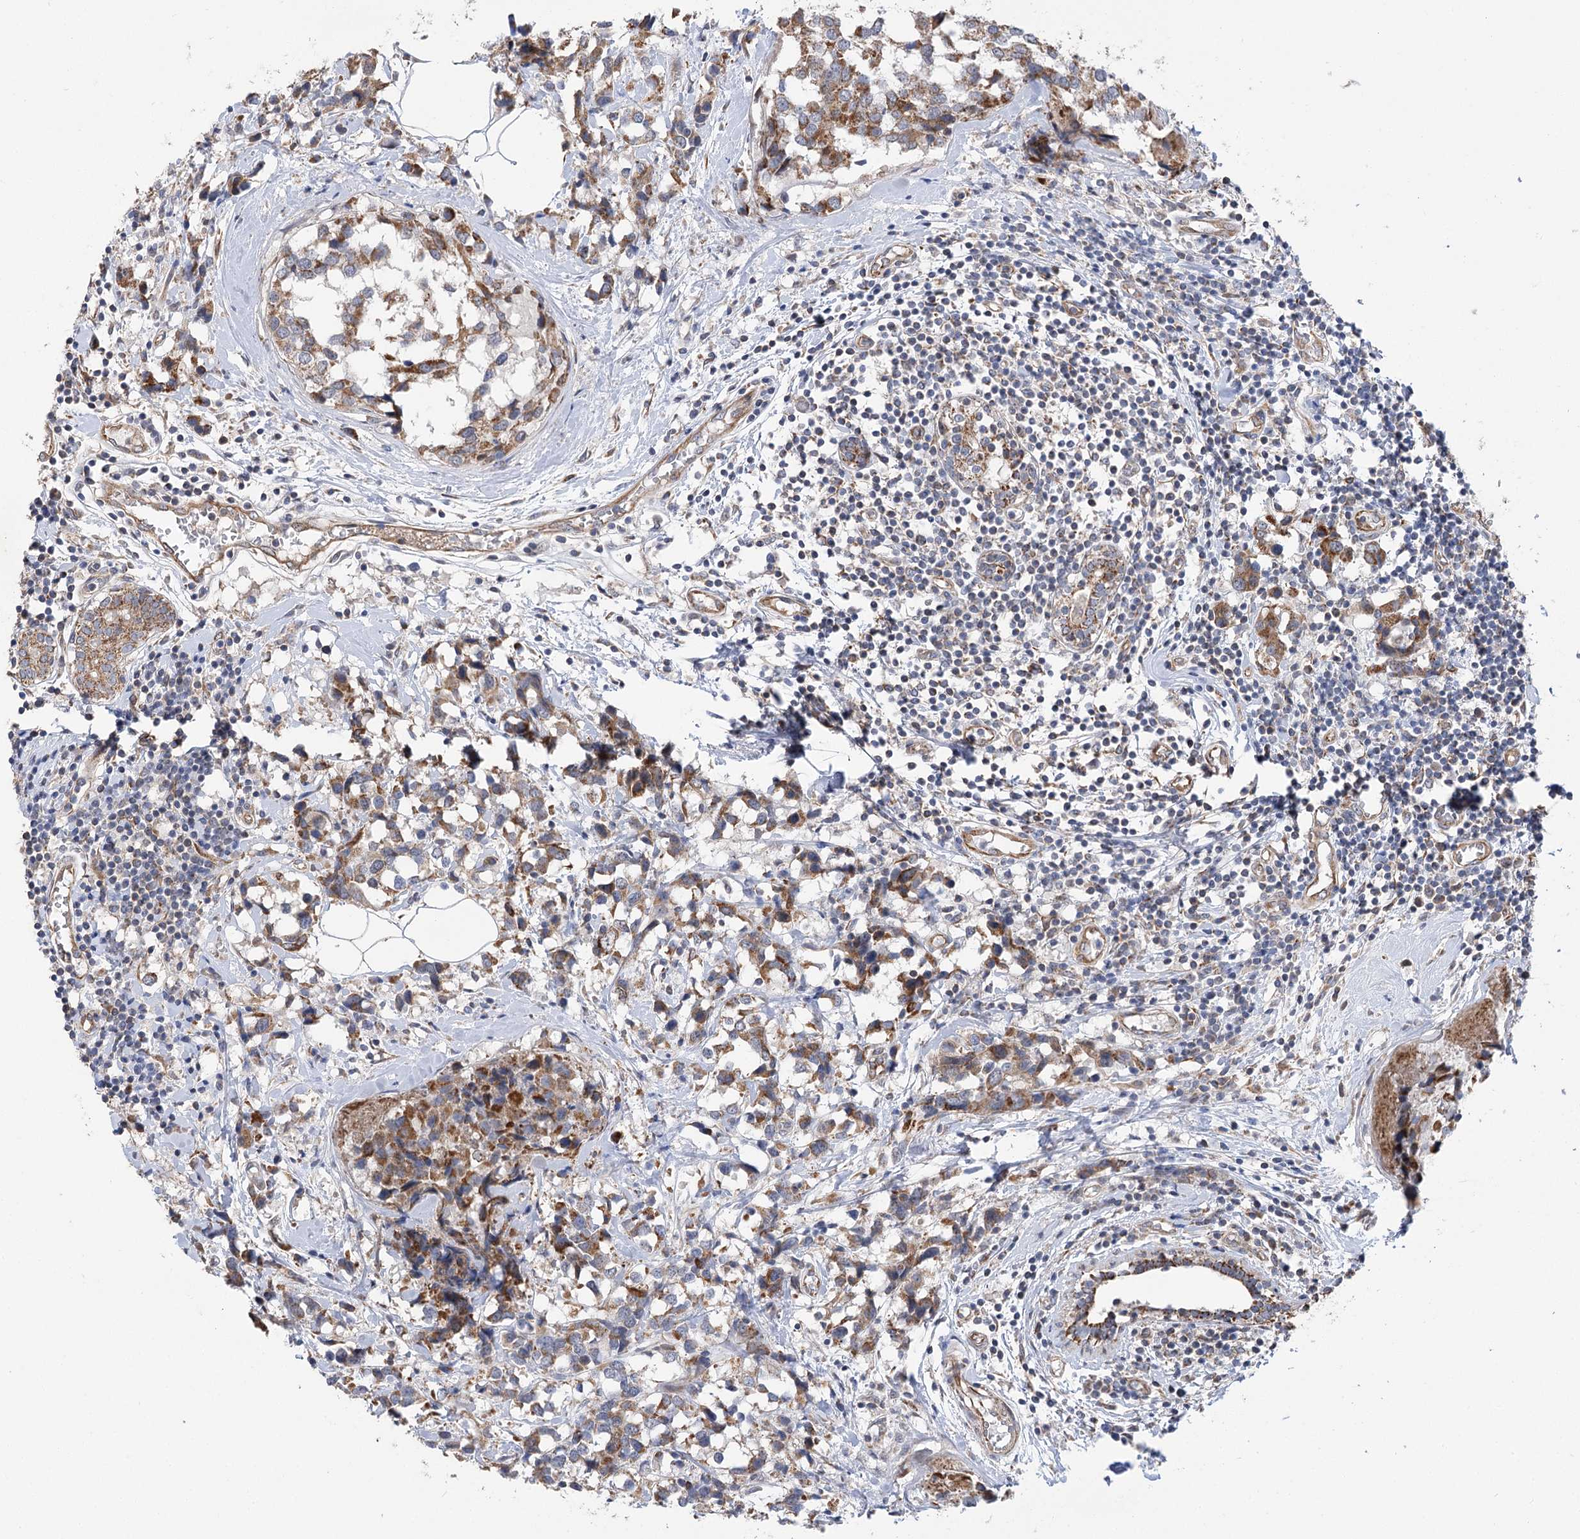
{"staining": {"intensity": "moderate", "quantity": ">75%", "location": "cytoplasmic/membranous"}, "tissue": "breast cancer", "cell_type": "Tumor cells", "image_type": "cancer", "snomed": [{"axis": "morphology", "description": "Lobular carcinoma"}, {"axis": "topography", "description": "Breast"}], "caption": "Protein positivity by immunohistochemistry (IHC) exhibits moderate cytoplasmic/membranous positivity in about >75% of tumor cells in breast lobular carcinoma. The staining was performed using DAB, with brown indicating positive protein expression. Nuclei are stained blue with hematoxylin.", "gene": "ECHDC3", "patient": {"sex": "female", "age": 59}}